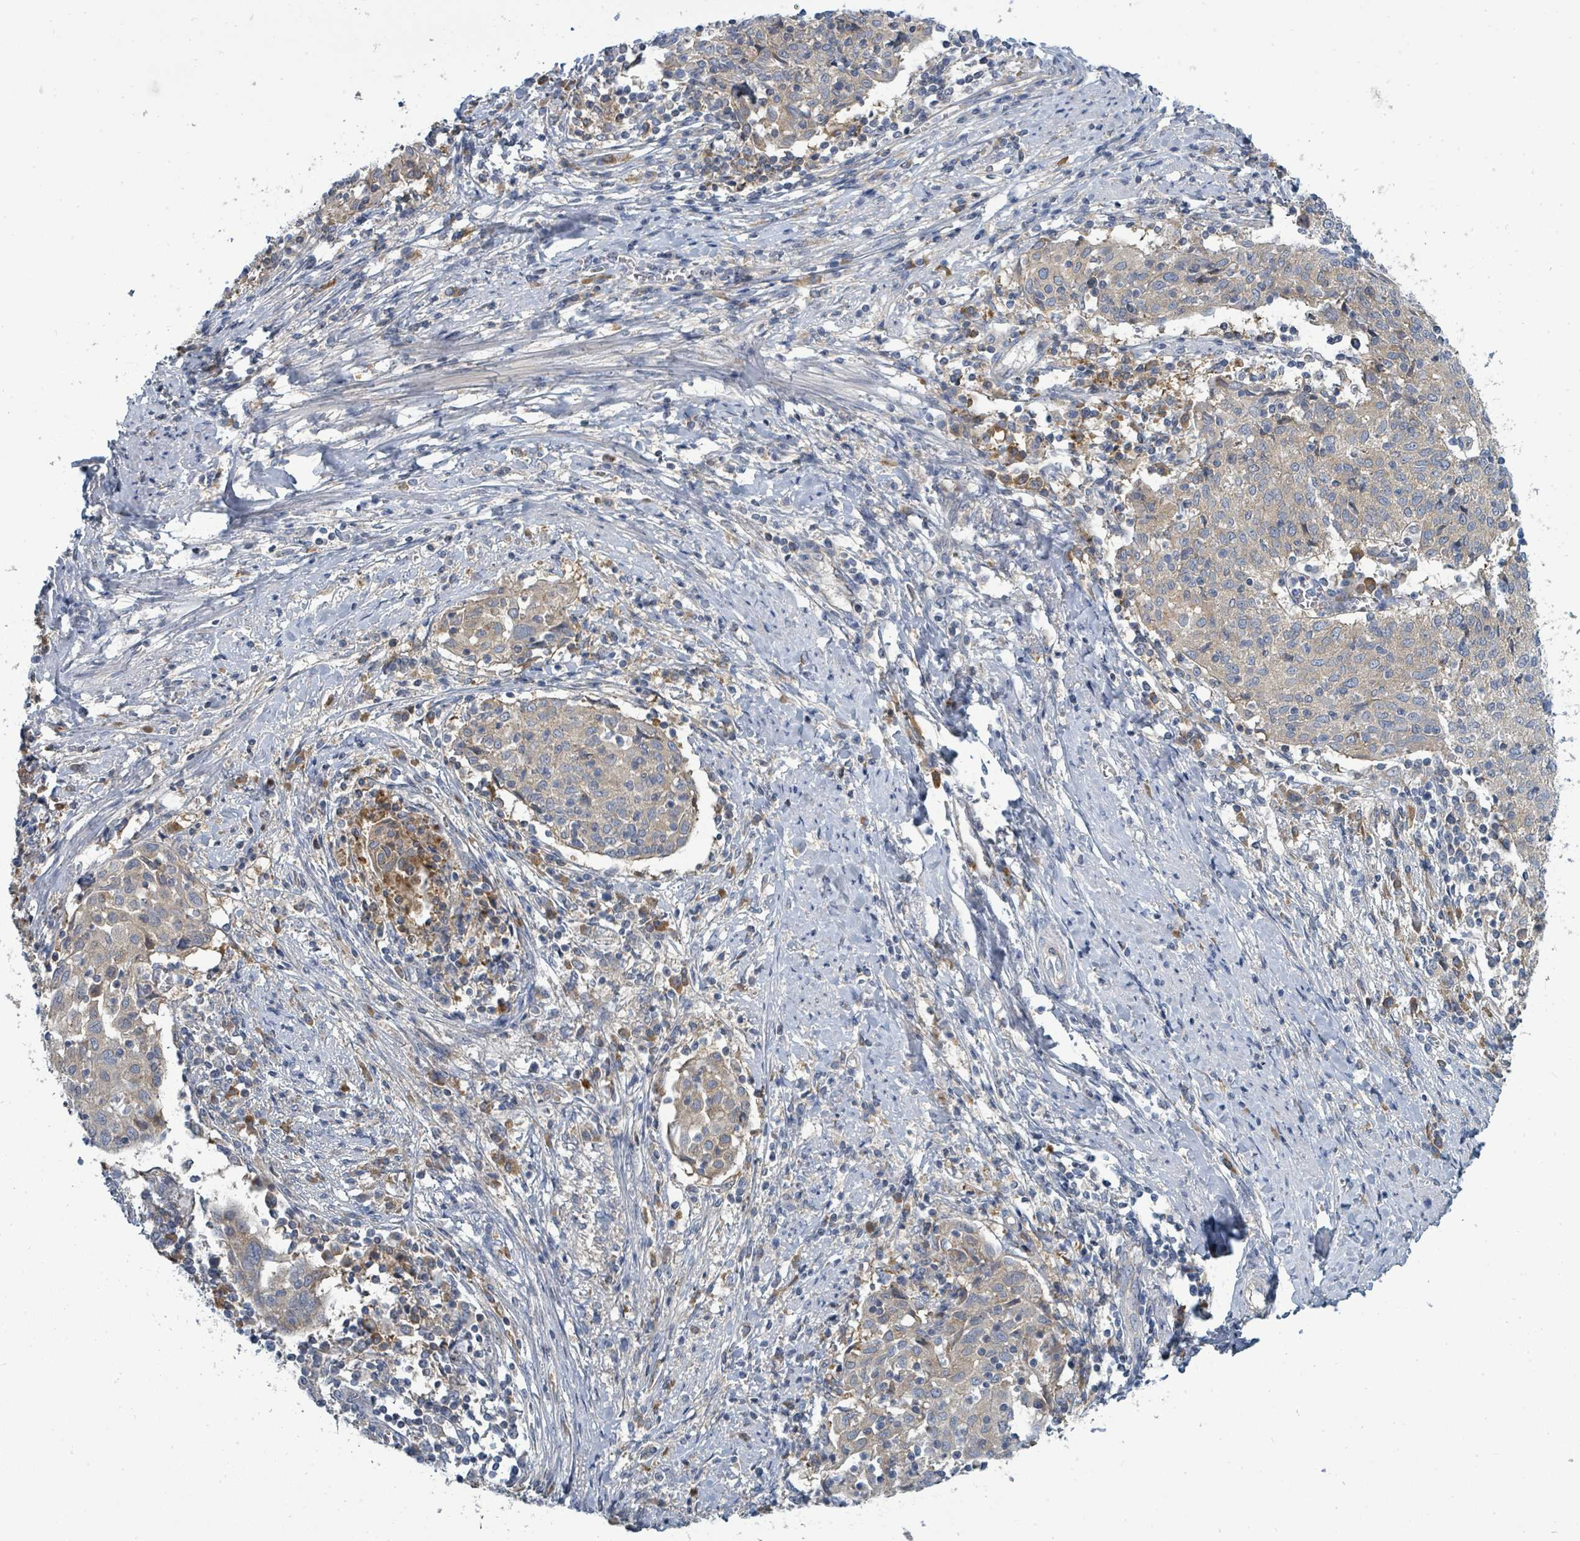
{"staining": {"intensity": "weak", "quantity": "<25%", "location": "cytoplasmic/membranous"}, "tissue": "cervical cancer", "cell_type": "Tumor cells", "image_type": "cancer", "snomed": [{"axis": "morphology", "description": "Squamous cell carcinoma, NOS"}, {"axis": "topography", "description": "Cervix"}], "caption": "Immunohistochemistry (IHC) micrograph of cervical squamous cell carcinoma stained for a protein (brown), which shows no expression in tumor cells. (Stains: DAB (3,3'-diaminobenzidine) immunohistochemistry (IHC) with hematoxylin counter stain, Microscopy: brightfield microscopy at high magnification).", "gene": "SLC25A23", "patient": {"sex": "female", "age": 52}}